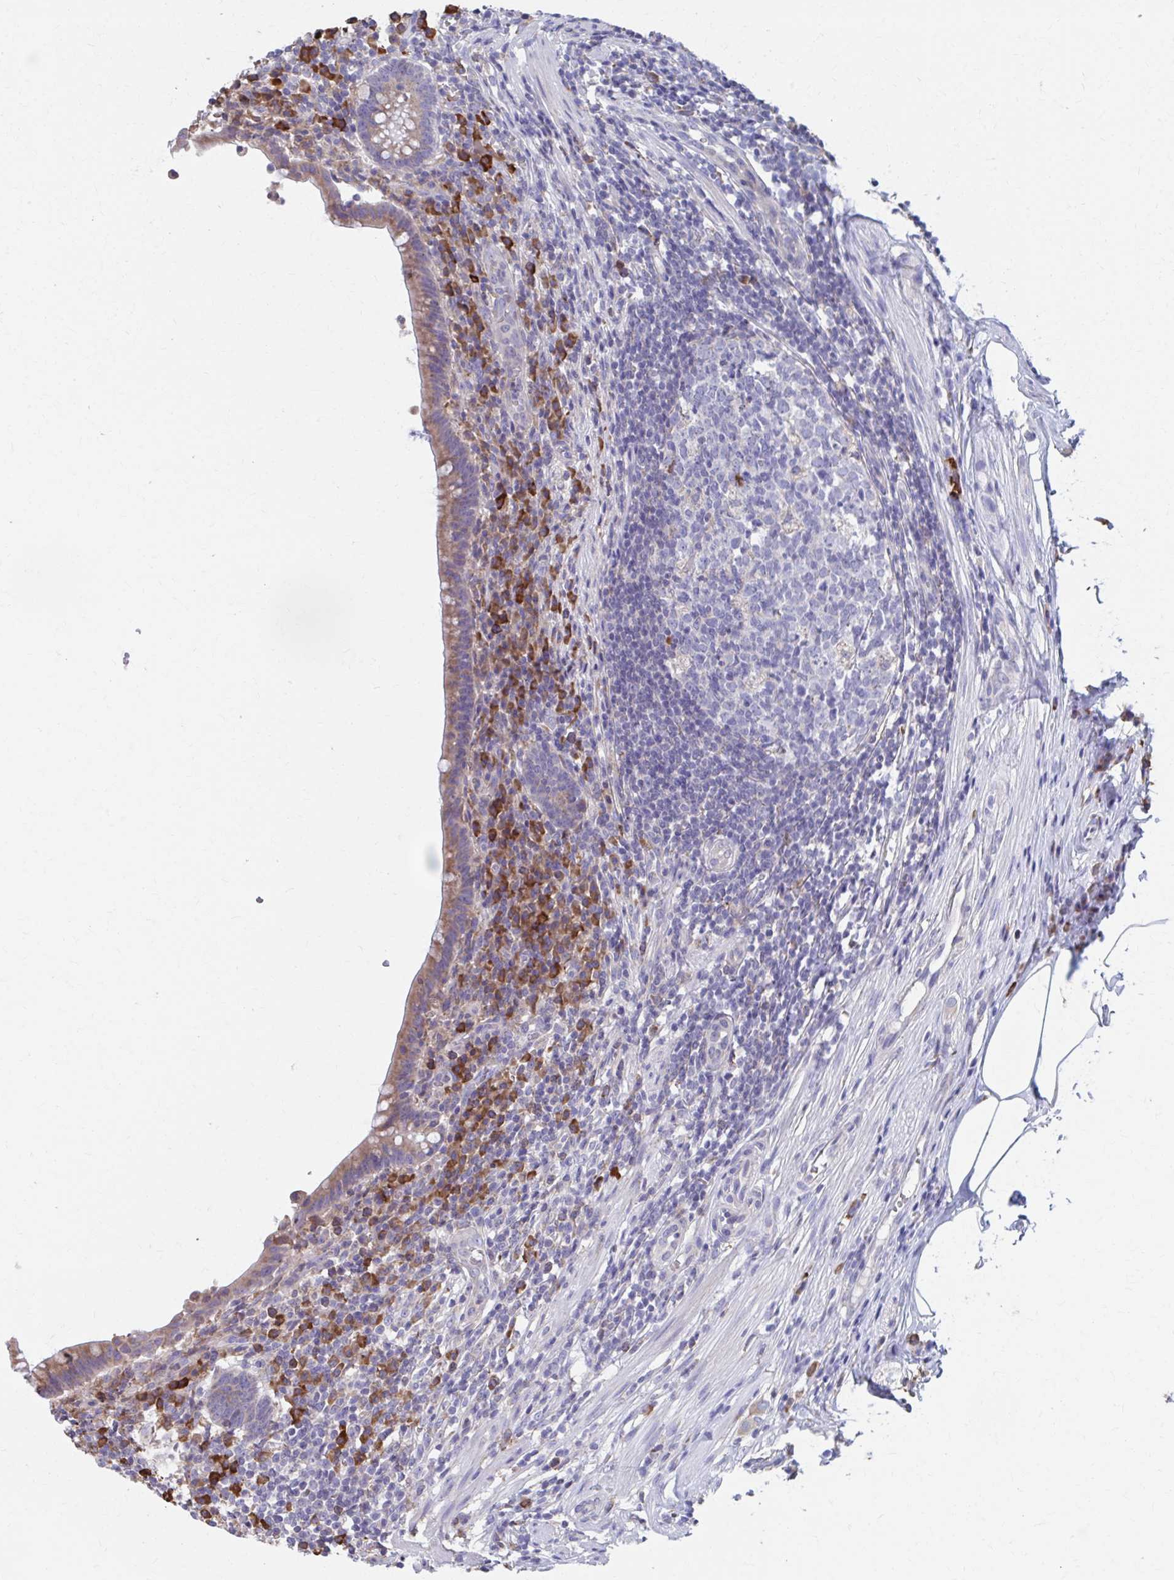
{"staining": {"intensity": "weak", "quantity": "25%-75%", "location": "cytoplasmic/membranous"}, "tissue": "appendix", "cell_type": "Glandular cells", "image_type": "normal", "snomed": [{"axis": "morphology", "description": "Normal tissue, NOS"}, {"axis": "topography", "description": "Appendix"}], "caption": "DAB (3,3'-diaminobenzidine) immunohistochemical staining of normal human appendix demonstrates weak cytoplasmic/membranous protein staining in approximately 25%-75% of glandular cells.", "gene": "FKBP2", "patient": {"sex": "female", "age": 56}}